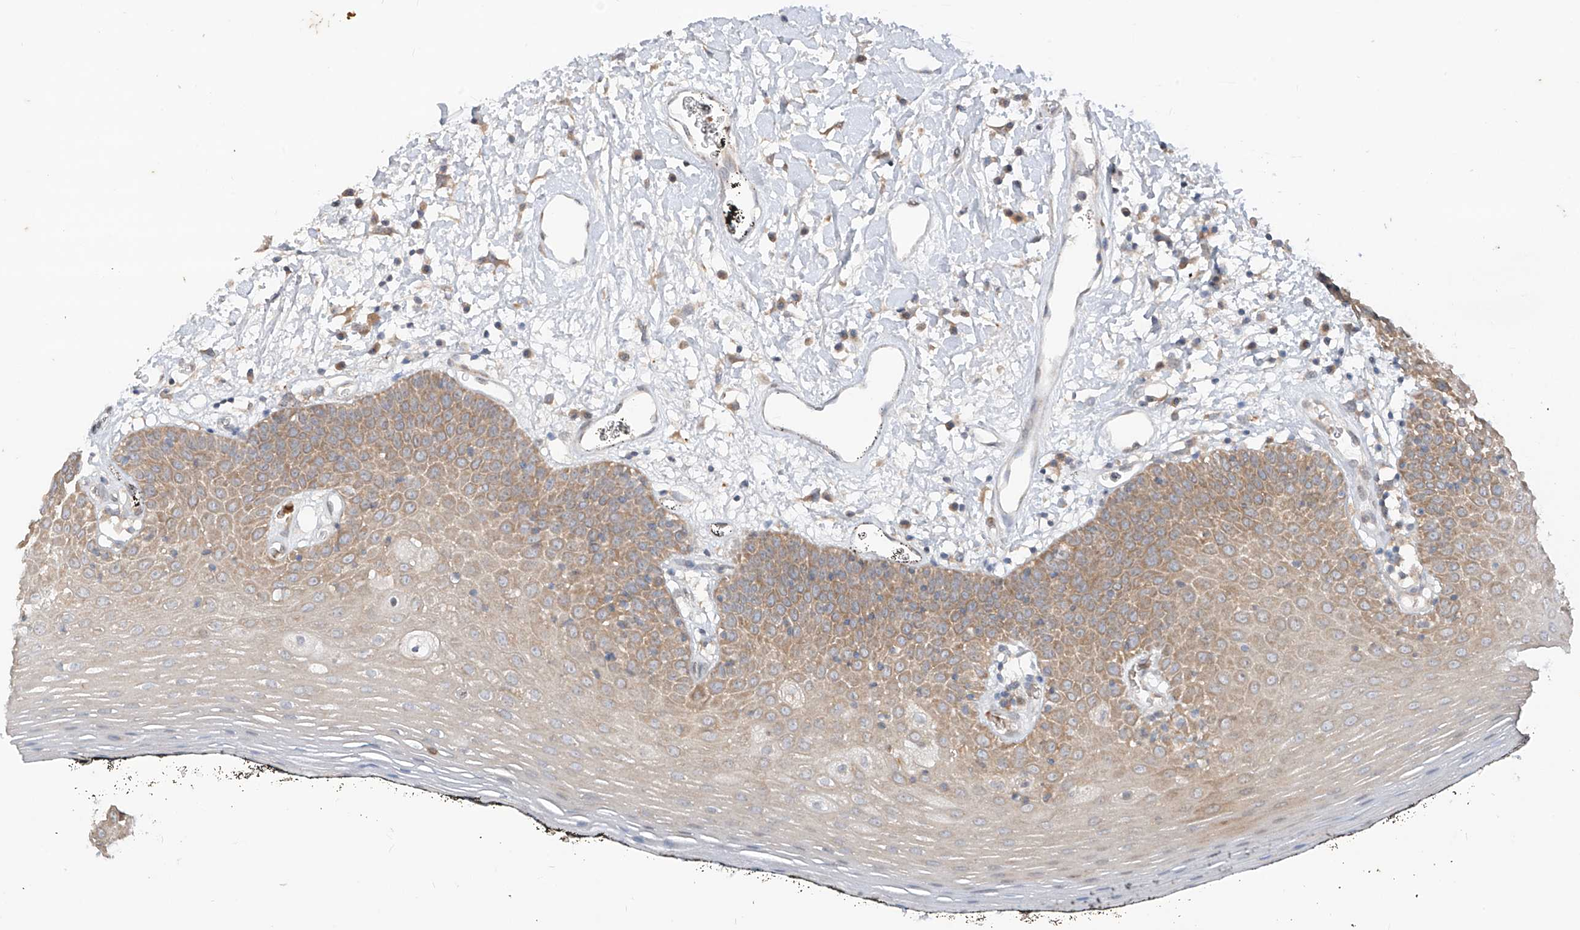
{"staining": {"intensity": "moderate", "quantity": "25%-75%", "location": "cytoplasmic/membranous"}, "tissue": "oral mucosa", "cell_type": "Squamous epithelial cells", "image_type": "normal", "snomed": [{"axis": "morphology", "description": "Normal tissue, NOS"}, {"axis": "topography", "description": "Oral tissue"}], "caption": "Moderate cytoplasmic/membranous expression is identified in about 25%-75% of squamous epithelial cells in benign oral mucosa.", "gene": "MTUS2", "patient": {"sex": "male", "age": 74}}